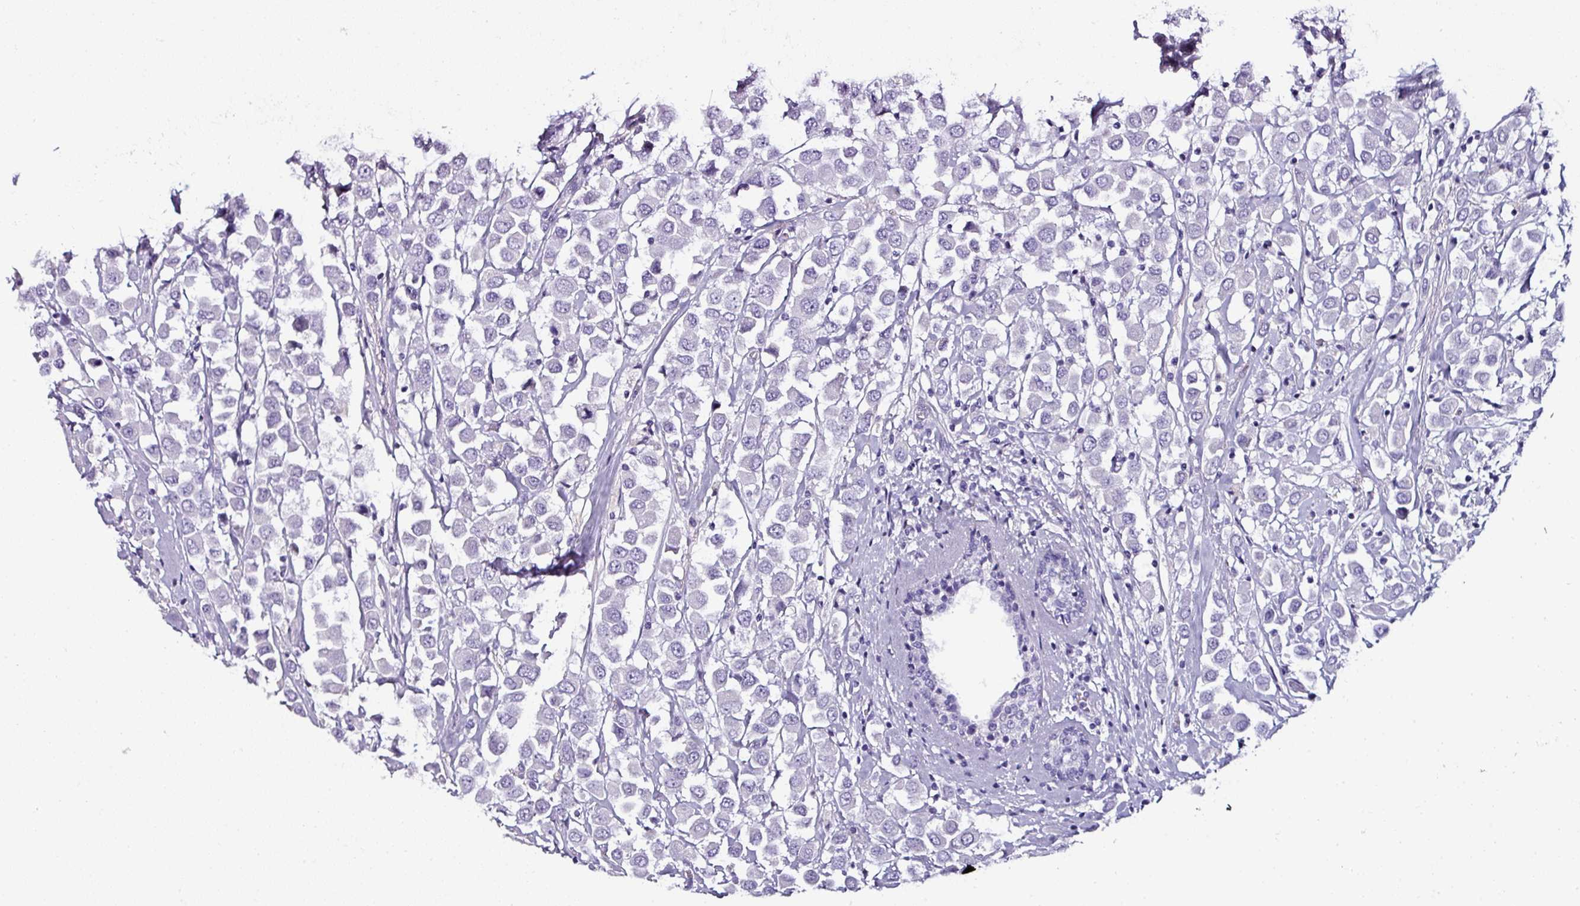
{"staining": {"intensity": "negative", "quantity": "none", "location": "none"}, "tissue": "breast cancer", "cell_type": "Tumor cells", "image_type": "cancer", "snomed": [{"axis": "morphology", "description": "Duct carcinoma"}, {"axis": "topography", "description": "Breast"}], "caption": "High magnification brightfield microscopy of breast cancer (infiltrating ductal carcinoma) stained with DAB (brown) and counterstained with hematoxylin (blue): tumor cells show no significant expression.", "gene": "NAPSA", "patient": {"sex": "female", "age": 61}}